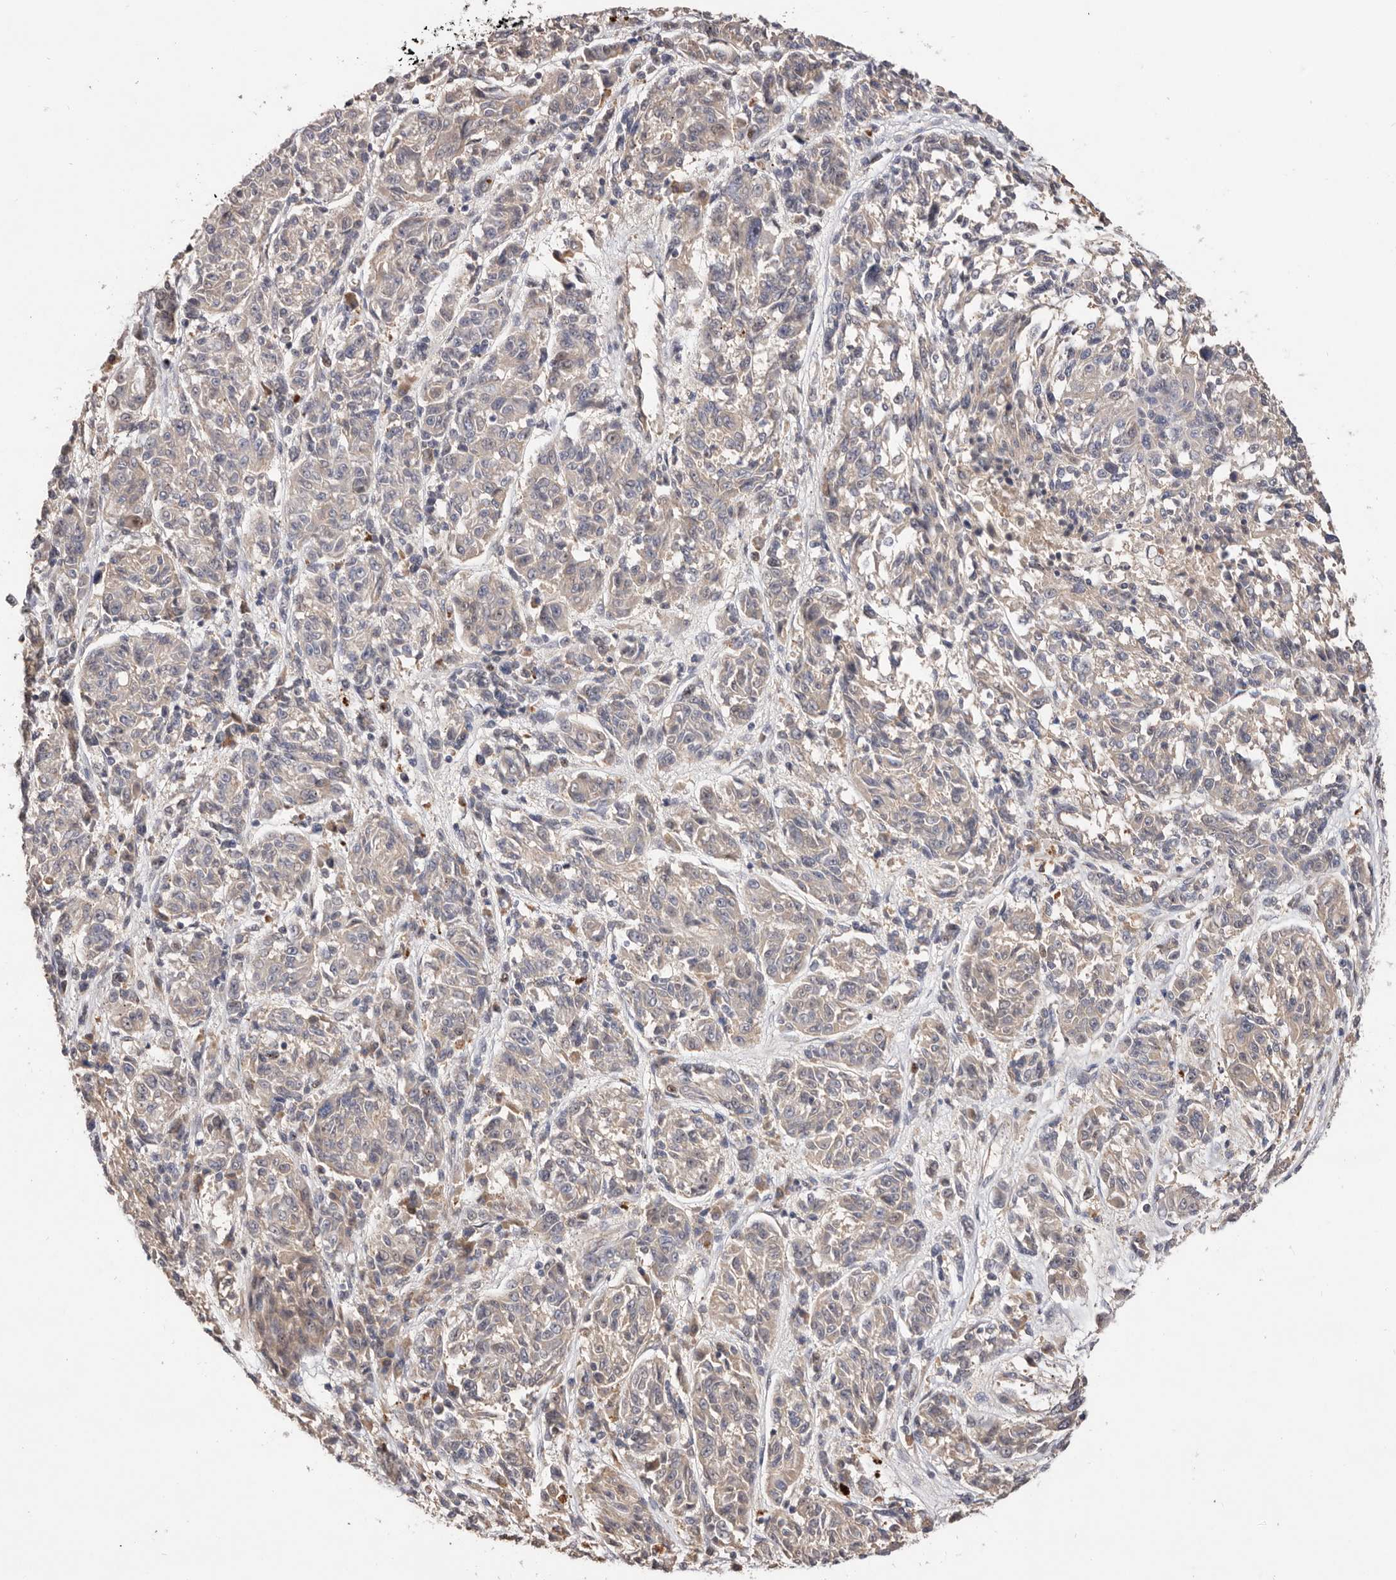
{"staining": {"intensity": "negative", "quantity": "none", "location": "none"}, "tissue": "melanoma", "cell_type": "Tumor cells", "image_type": "cancer", "snomed": [{"axis": "morphology", "description": "Malignant melanoma, NOS"}, {"axis": "topography", "description": "Skin"}], "caption": "An IHC photomicrograph of malignant melanoma is shown. There is no staining in tumor cells of malignant melanoma. (Stains: DAB IHC with hematoxylin counter stain, Microscopy: brightfield microscopy at high magnification).", "gene": "DOP1A", "patient": {"sex": "male", "age": 53}}